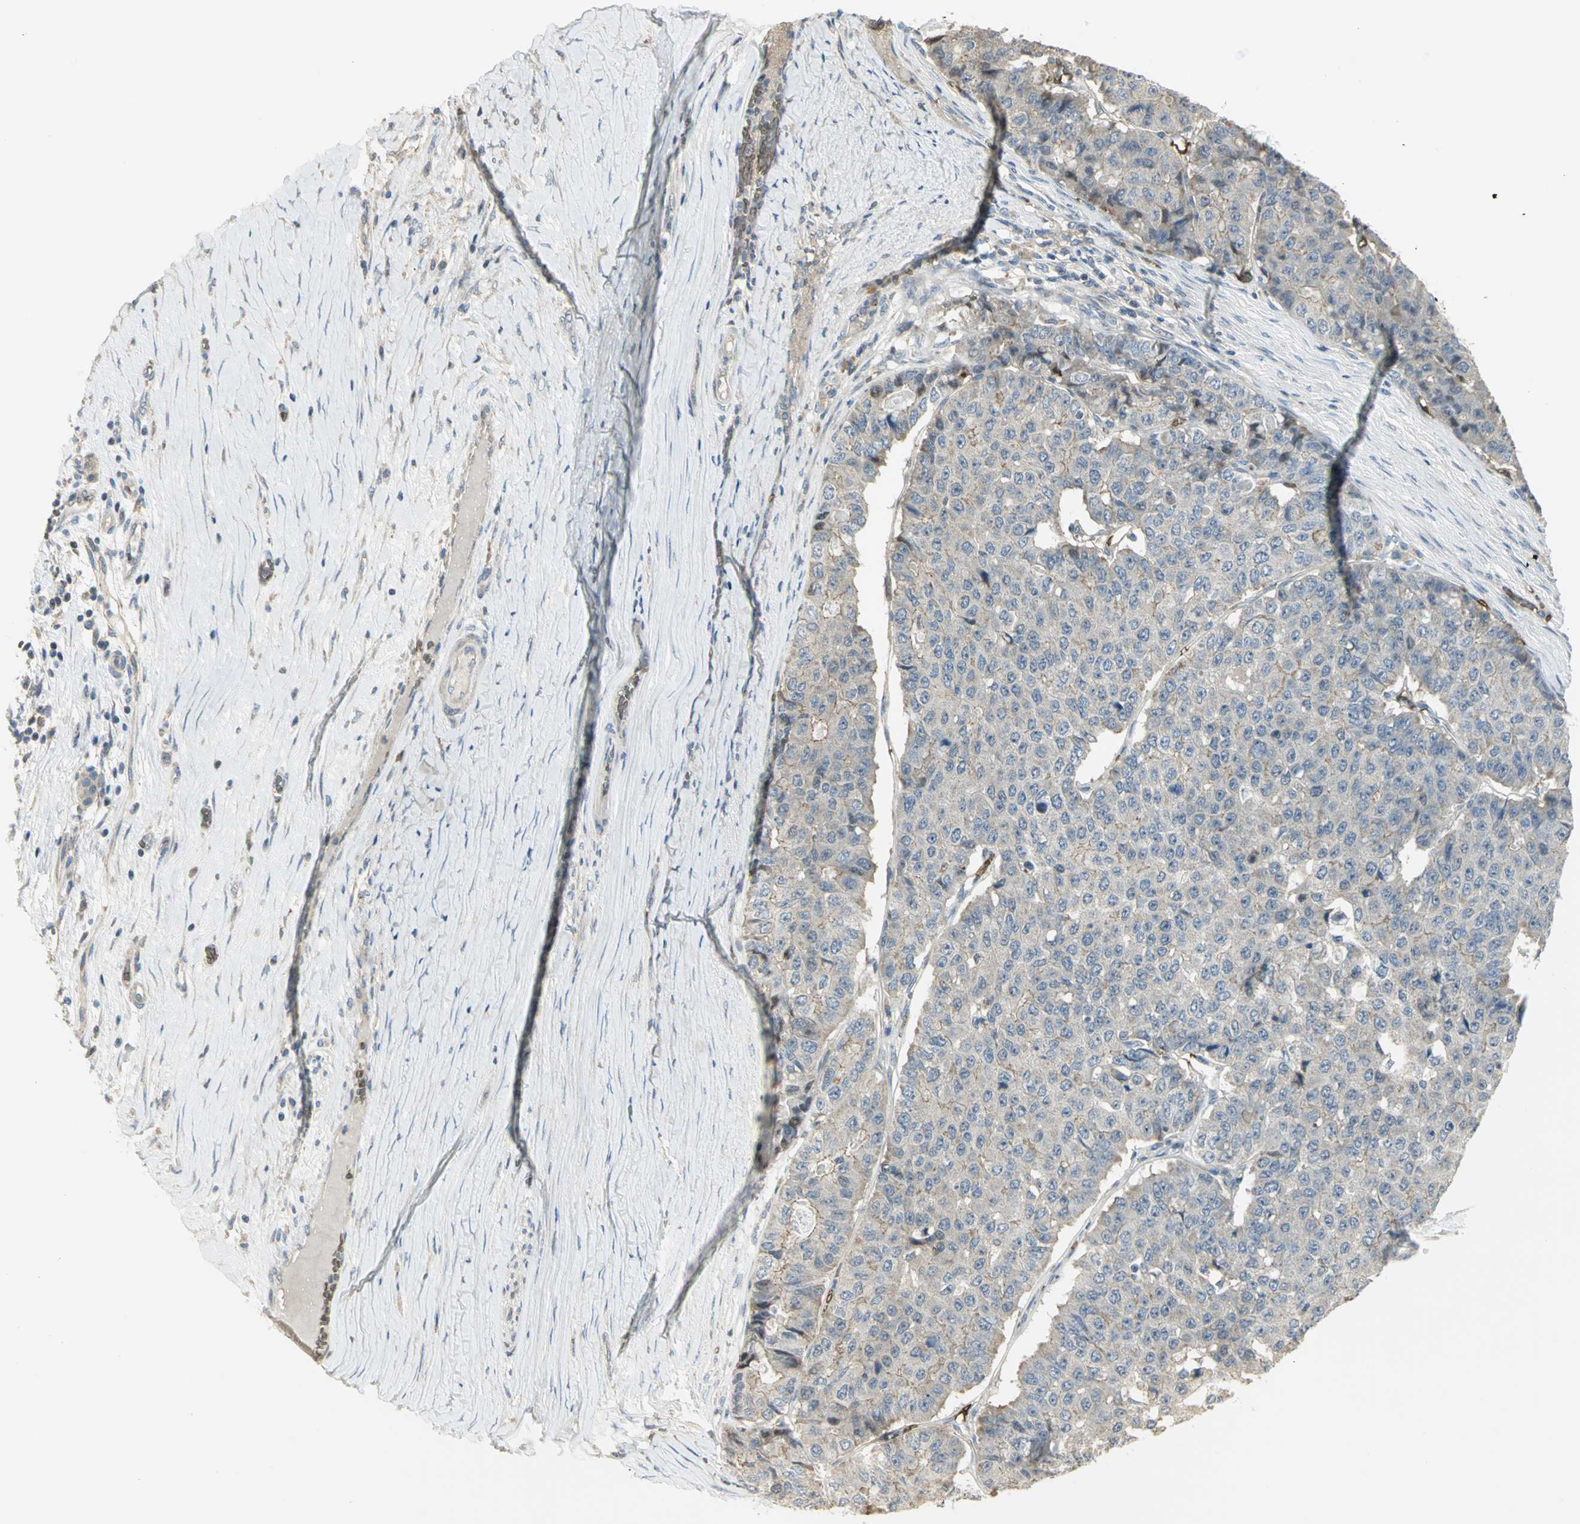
{"staining": {"intensity": "weak", "quantity": "<25%", "location": "cytoplasmic/membranous"}, "tissue": "pancreatic cancer", "cell_type": "Tumor cells", "image_type": "cancer", "snomed": [{"axis": "morphology", "description": "Adenocarcinoma, NOS"}, {"axis": "topography", "description": "Pancreas"}], "caption": "Immunohistochemistry micrograph of human pancreatic adenocarcinoma stained for a protein (brown), which shows no positivity in tumor cells.", "gene": "ANK1", "patient": {"sex": "male", "age": 50}}